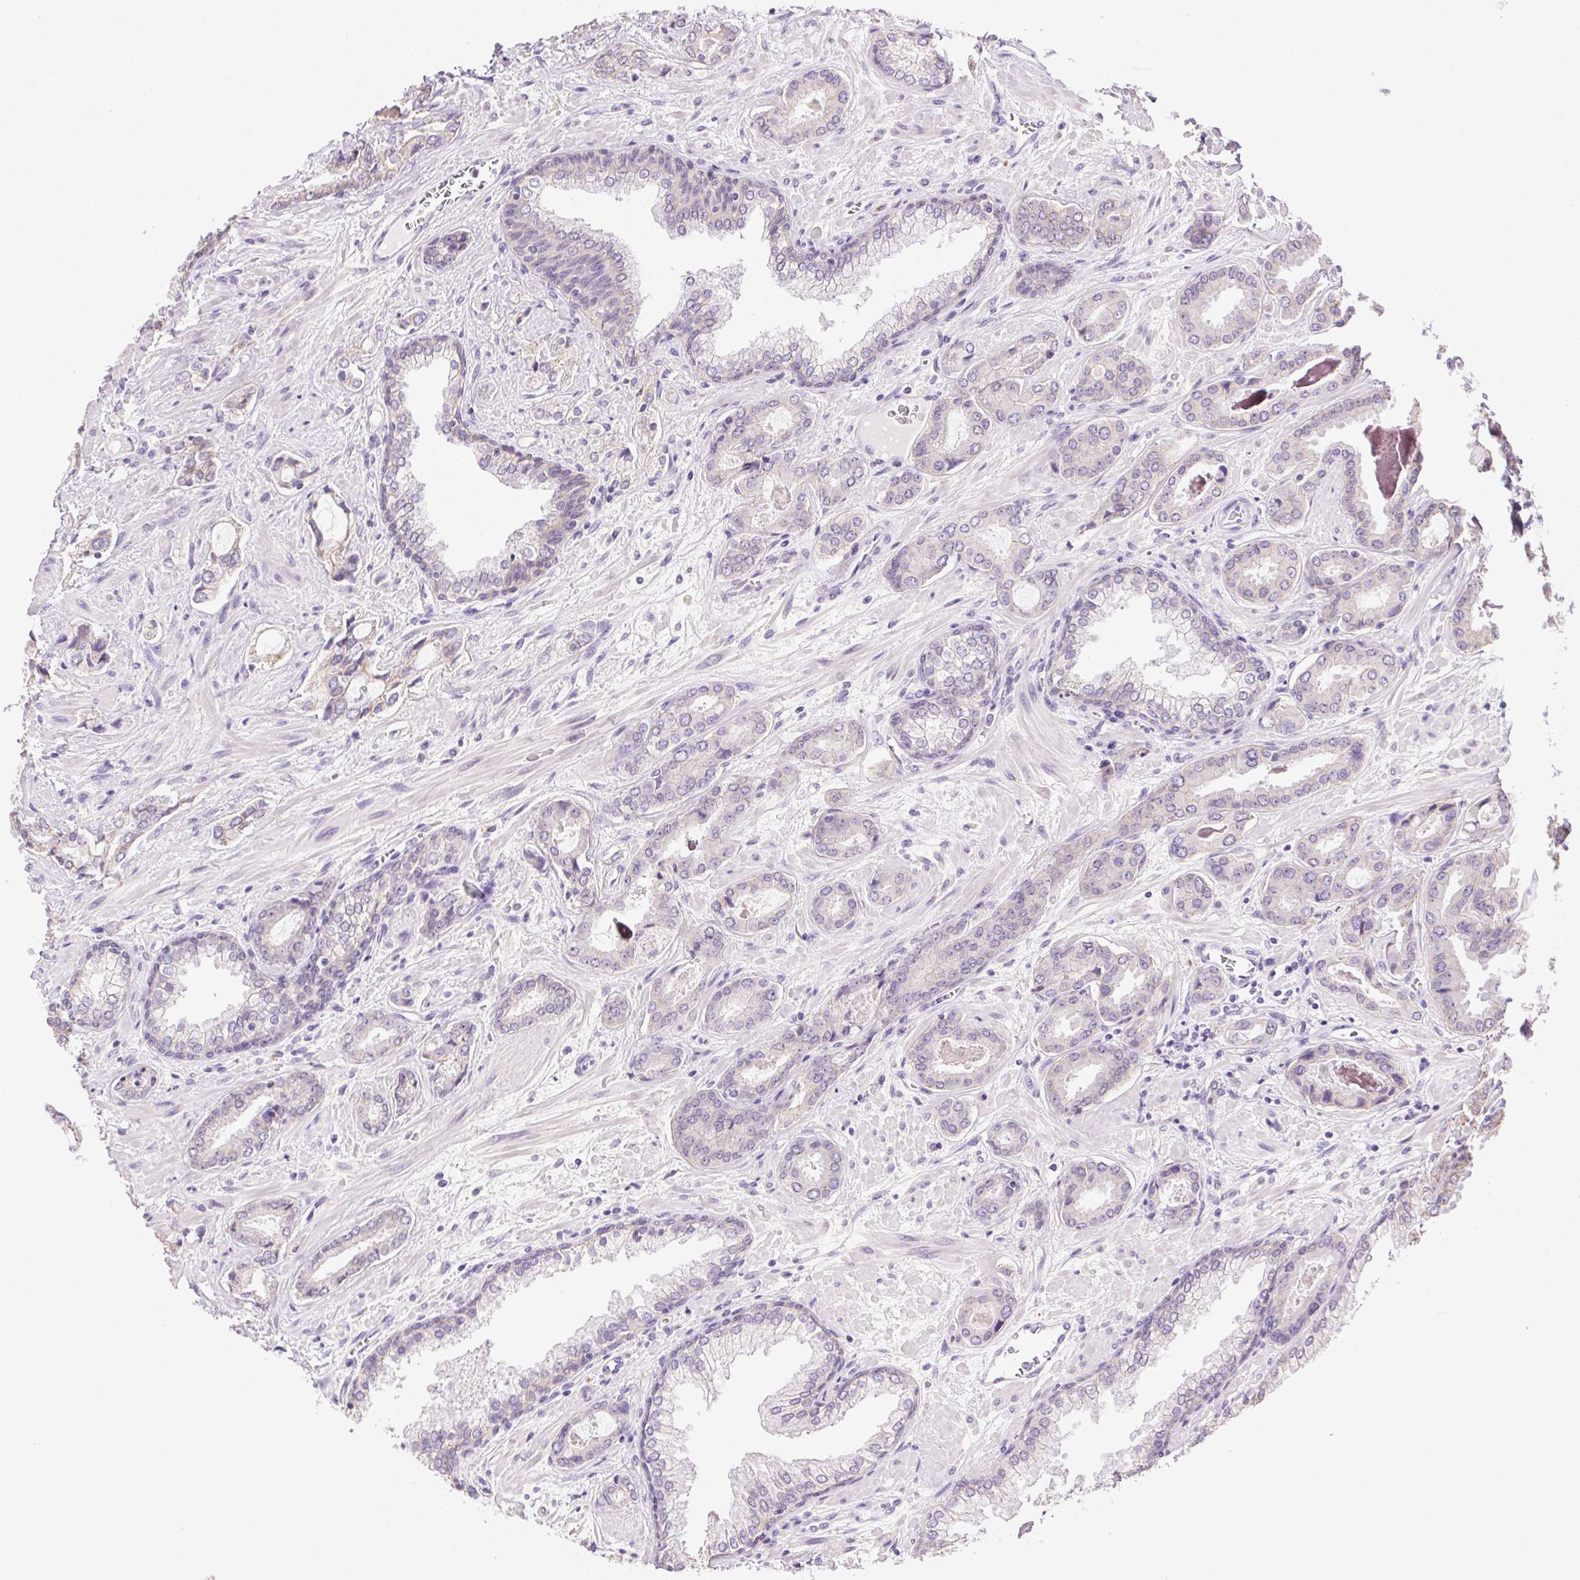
{"staining": {"intensity": "negative", "quantity": "none", "location": "none"}, "tissue": "prostate cancer", "cell_type": "Tumor cells", "image_type": "cancer", "snomed": [{"axis": "morphology", "description": "Adenocarcinoma, Low grade"}, {"axis": "topography", "description": "Prostate"}], "caption": "High power microscopy image of an immunohistochemistry (IHC) photomicrograph of low-grade adenocarcinoma (prostate), revealing no significant expression in tumor cells.", "gene": "CLDN10", "patient": {"sex": "male", "age": 61}}